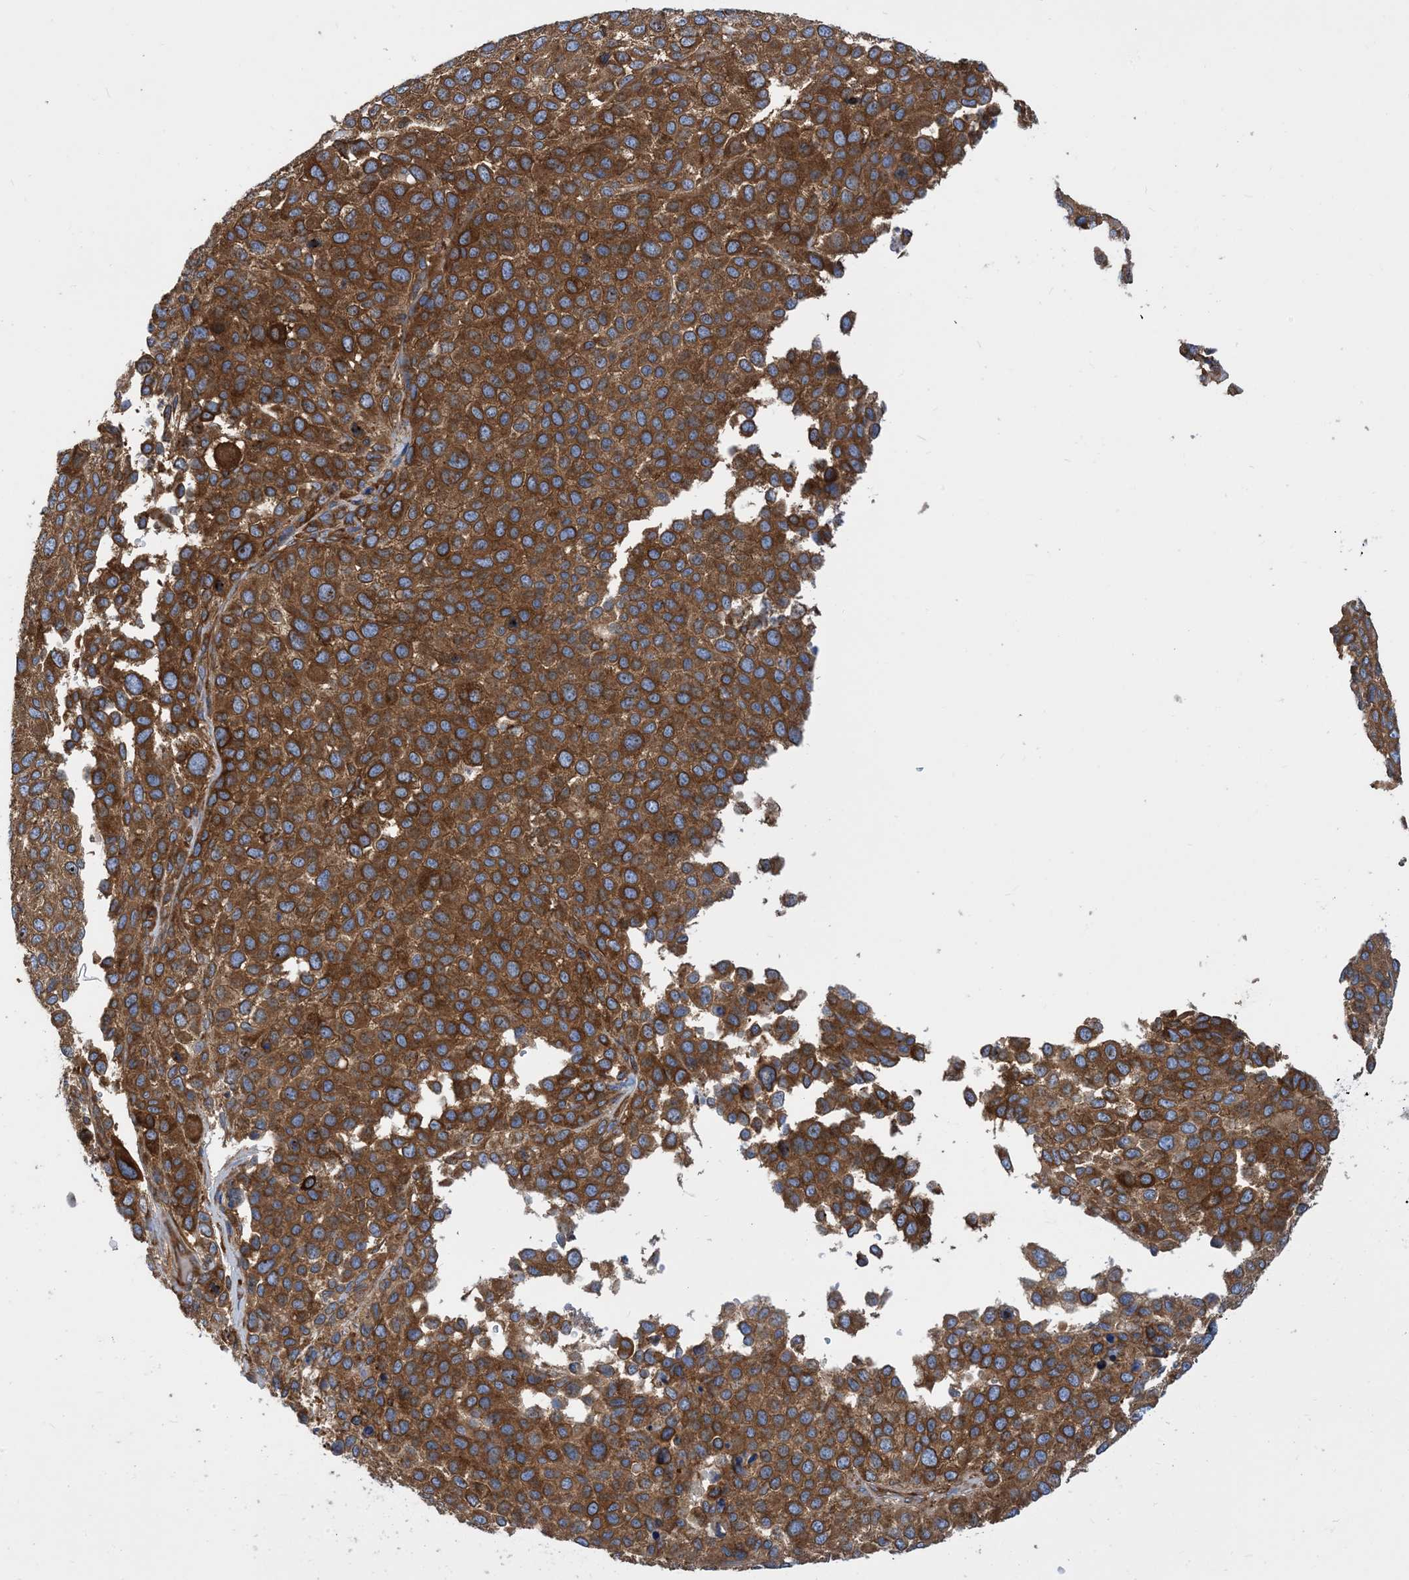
{"staining": {"intensity": "strong", "quantity": ">75%", "location": "cytoplasmic/membranous"}, "tissue": "melanoma", "cell_type": "Tumor cells", "image_type": "cancer", "snomed": [{"axis": "morphology", "description": "Malignant melanoma, NOS"}, {"axis": "topography", "description": "Skin of trunk"}], "caption": "Malignant melanoma stained for a protein demonstrates strong cytoplasmic/membranous positivity in tumor cells.", "gene": "DYNC1LI1", "patient": {"sex": "male", "age": 71}}